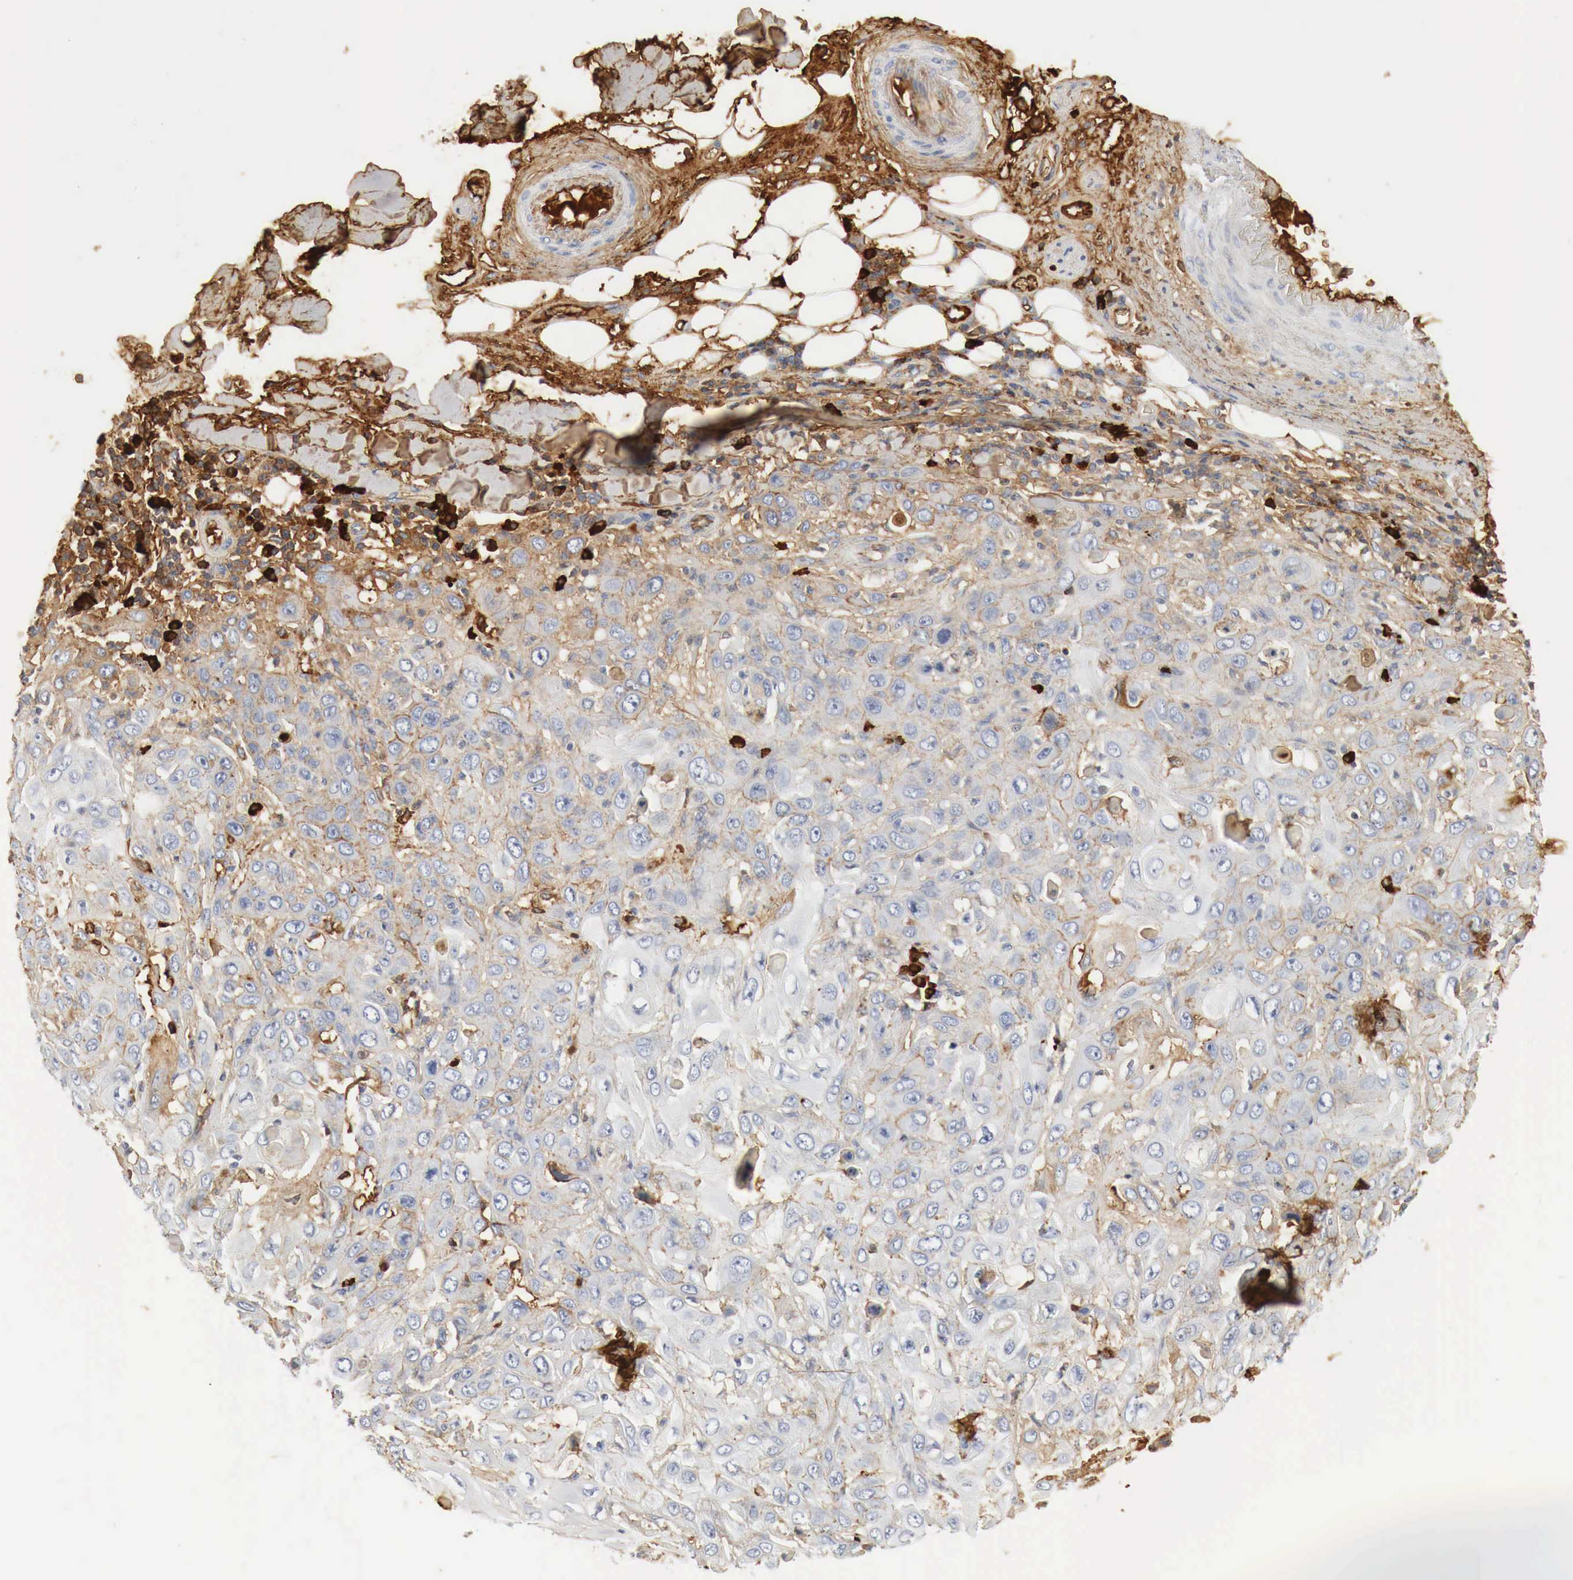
{"staining": {"intensity": "strong", "quantity": ">75%", "location": "cytoplasmic/membranous"}, "tissue": "skin cancer", "cell_type": "Tumor cells", "image_type": "cancer", "snomed": [{"axis": "morphology", "description": "Squamous cell carcinoma, NOS"}, {"axis": "topography", "description": "Skin"}], "caption": "Protein staining of skin squamous cell carcinoma tissue shows strong cytoplasmic/membranous staining in about >75% of tumor cells.", "gene": "IGLC3", "patient": {"sex": "male", "age": 84}}